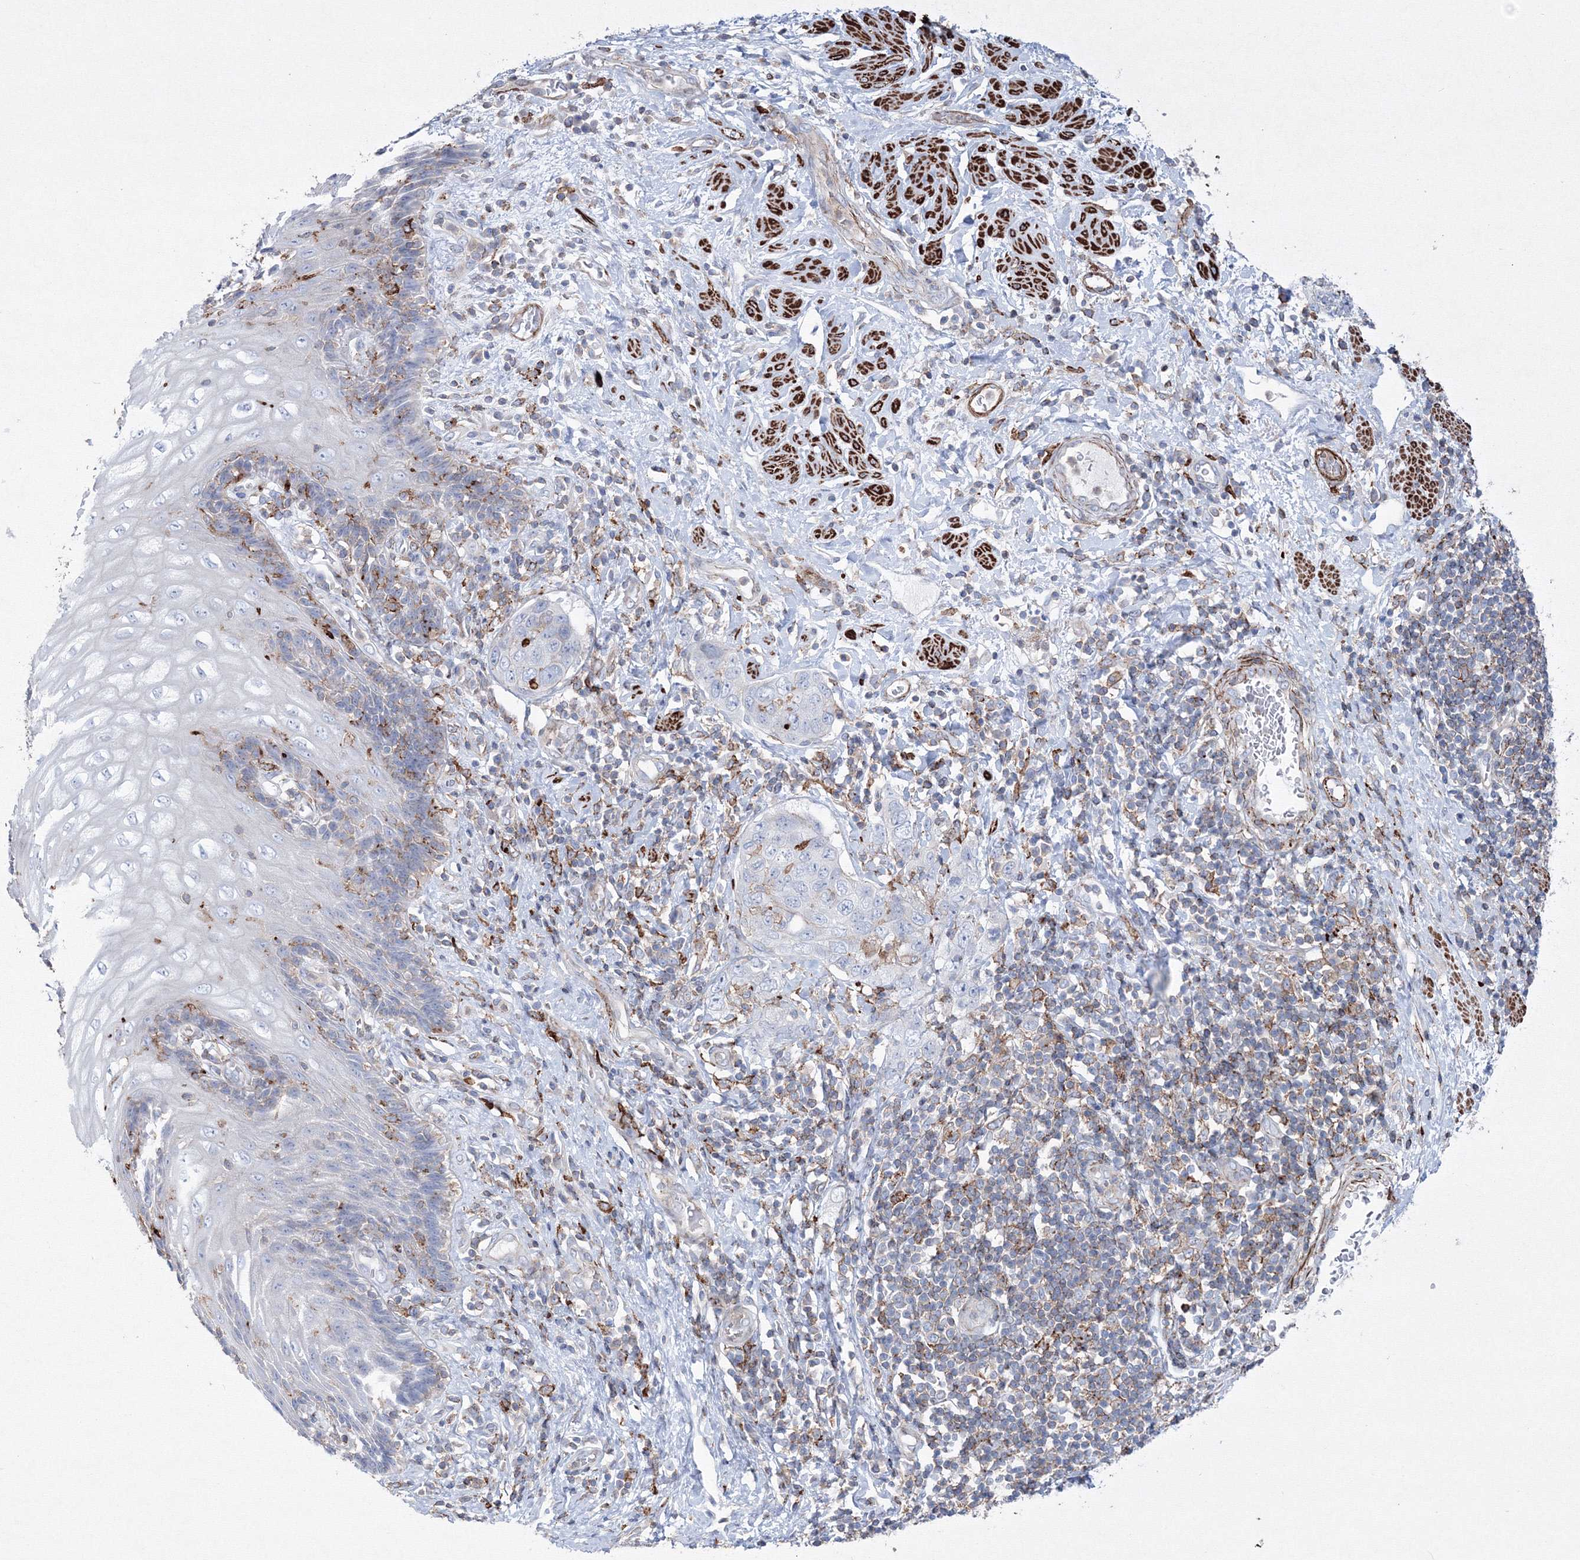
{"staining": {"intensity": "negative", "quantity": "none", "location": "none"}, "tissue": "stomach cancer", "cell_type": "Tumor cells", "image_type": "cancer", "snomed": [{"axis": "morphology", "description": "Adenocarcinoma, NOS"}, {"axis": "topography", "description": "Stomach"}], "caption": "Tumor cells show no significant staining in stomach adenocarcinoma.", "gene": "GPR82", "patient": {"sex": "male", "age": 48}}